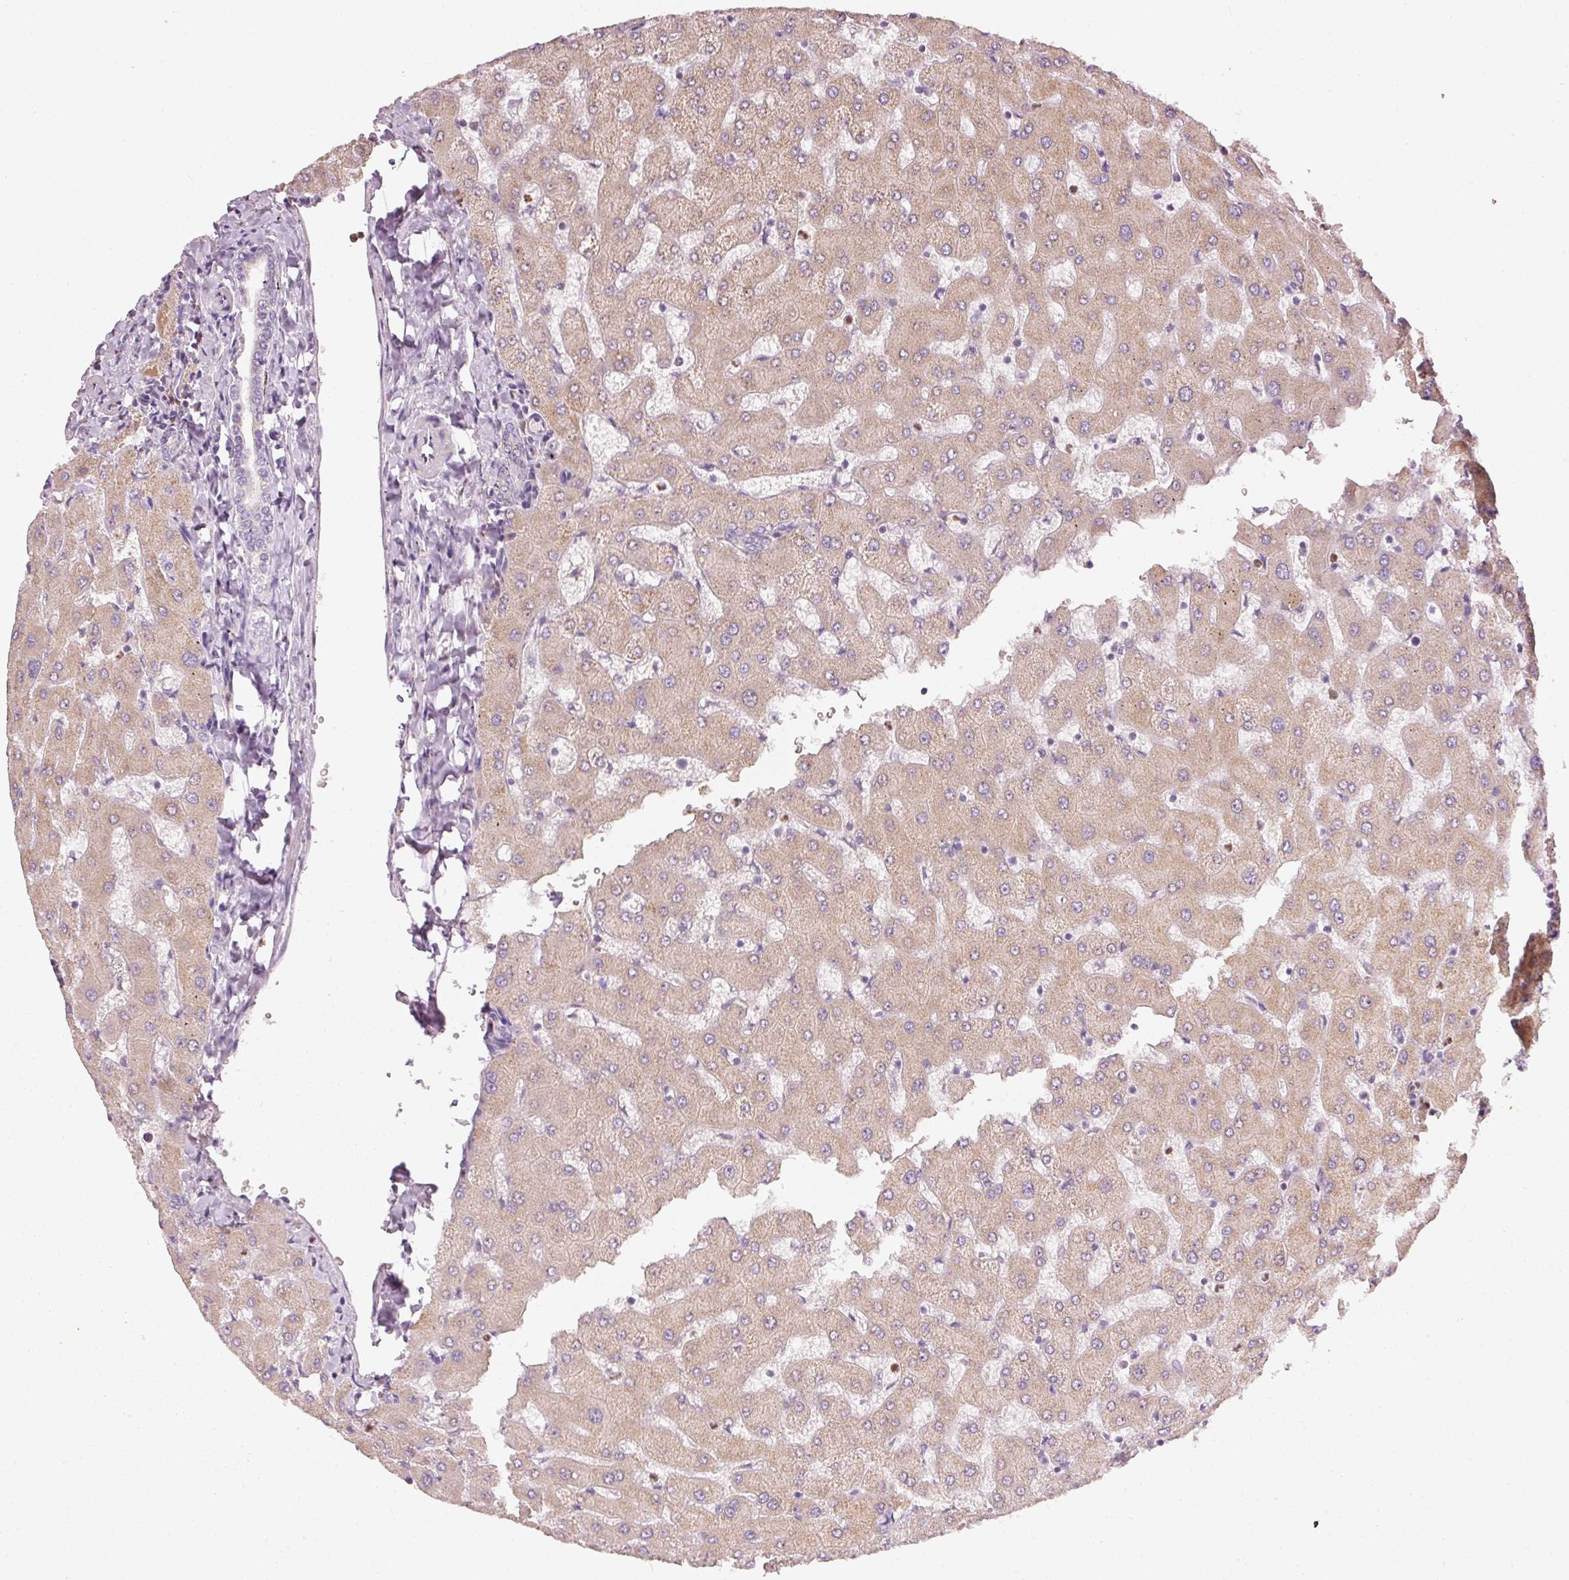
{"staining": {"intensity": "negative", "quantity": "none", "location": "none"}, "tissue": "liver", "cell_type": "Cholangiocytes", "image_type": "normal", "snomed": [{"axis": "morphology", "description": "Normal tissue, NOS"}, {"axis": "topography", "description": "Liver"}], "caption": "A high-resolution image shows immunohistochemistry (IHC) staining of normal liver, which demonstrates no significant staining in cholangiocytes. (Stains: DAB immunohistochemistry (IHC) with hematoxylin counter stain, Microscopy: brightfield microscopy at high magnification).", "gene": "MTHFD1L", "patient": {"sex": "female", "age": 63}}